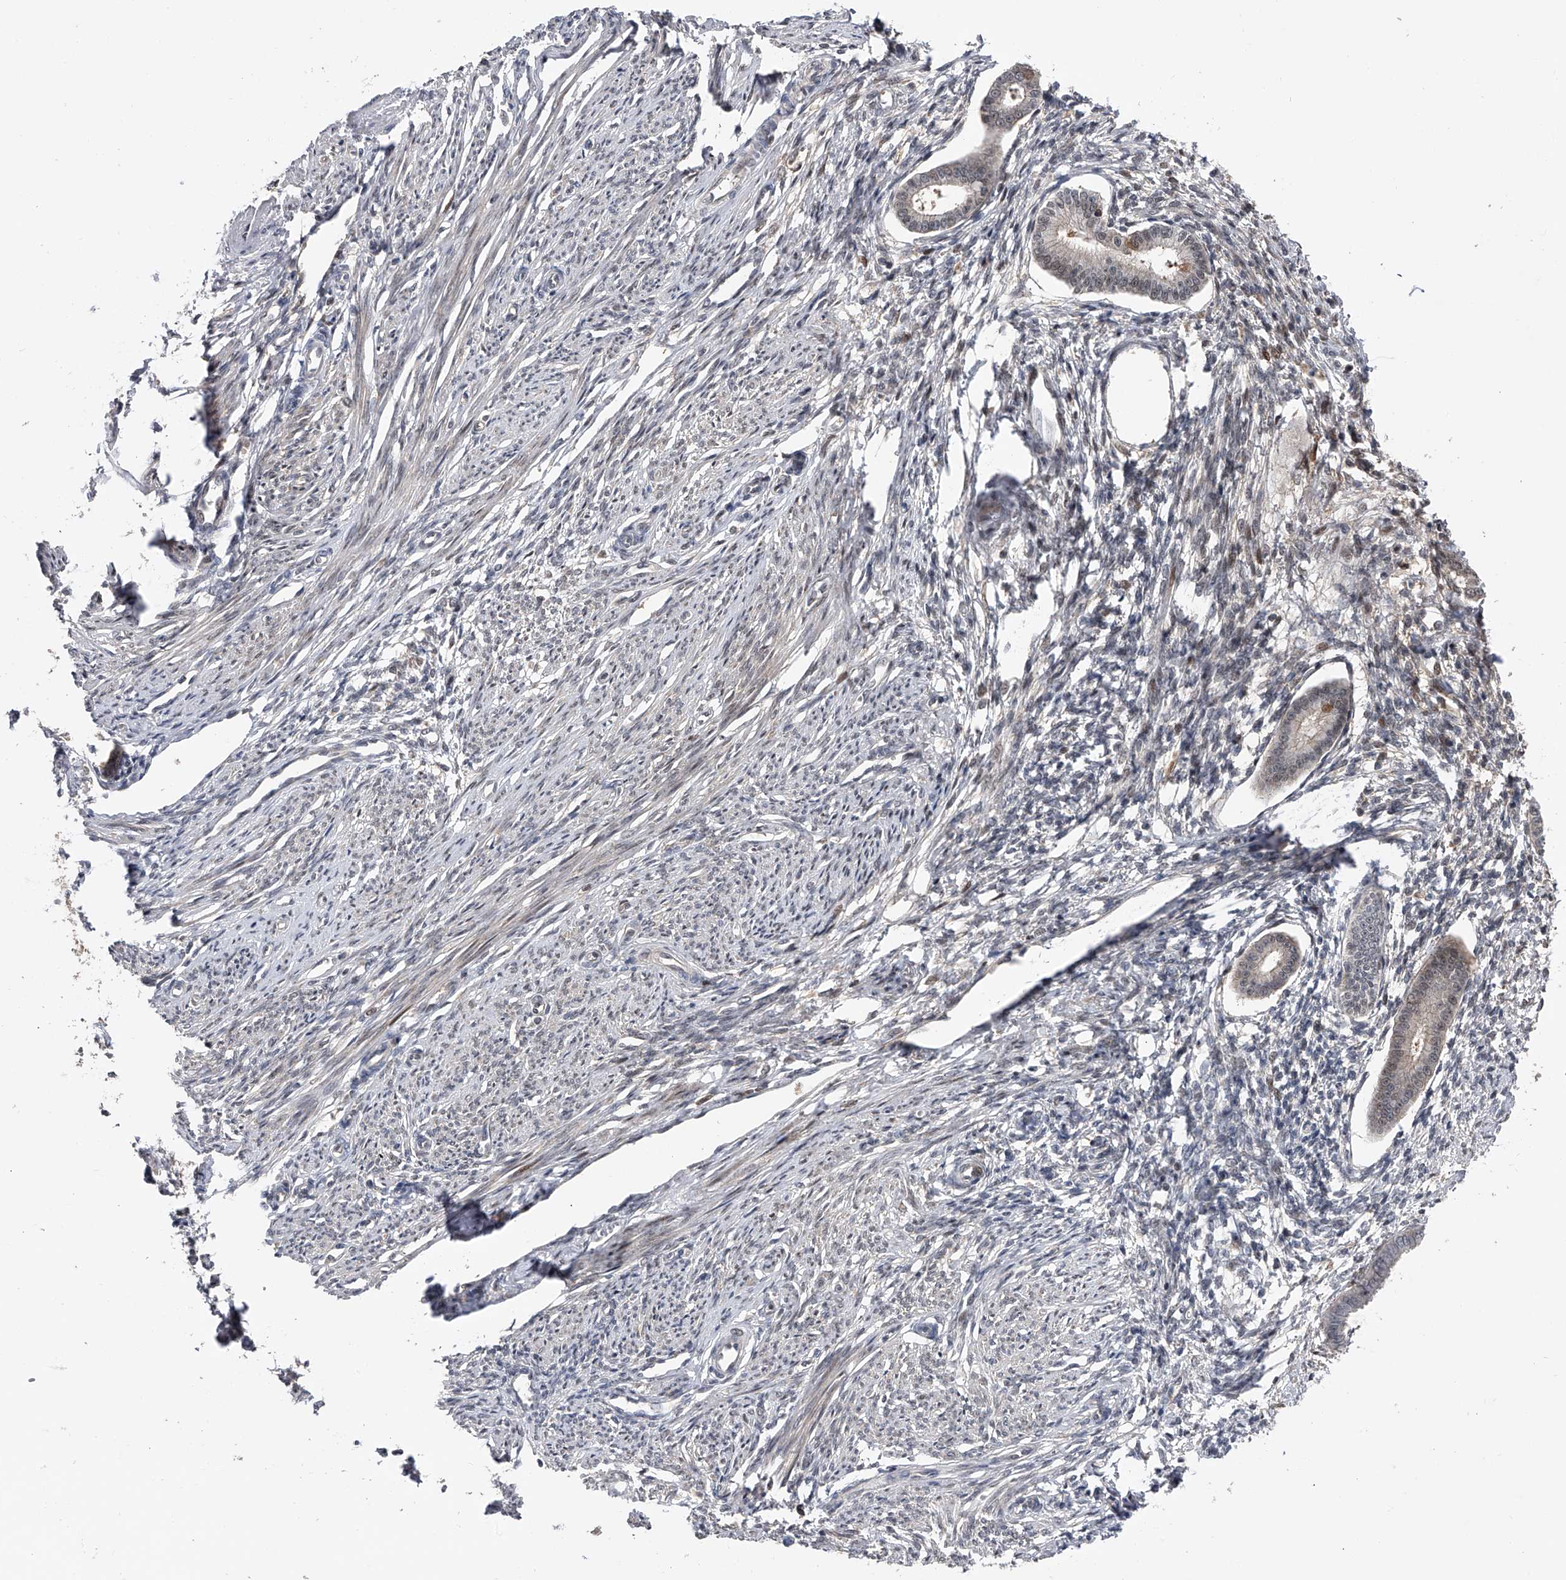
{"staining": {"intensity": "negative", "quantity": "none", "location": "none"}, "tissue": "endometrium", "cell_type": "Cells in endometrial stroma", "image_type": "normal", "snomed": [{"axis": "morphology", "description": "Normal tissue, NOS"}, {"axis": "topography", "description": "Endometrium"}], "caption": "Immunohistochemical staining of benign endometrium reveals no significant expression in cells in endometrial stroma. Nuclei are stained in blue.", "gene": "RWDD2A", "patient": {"sex": "female", "age": 56}}